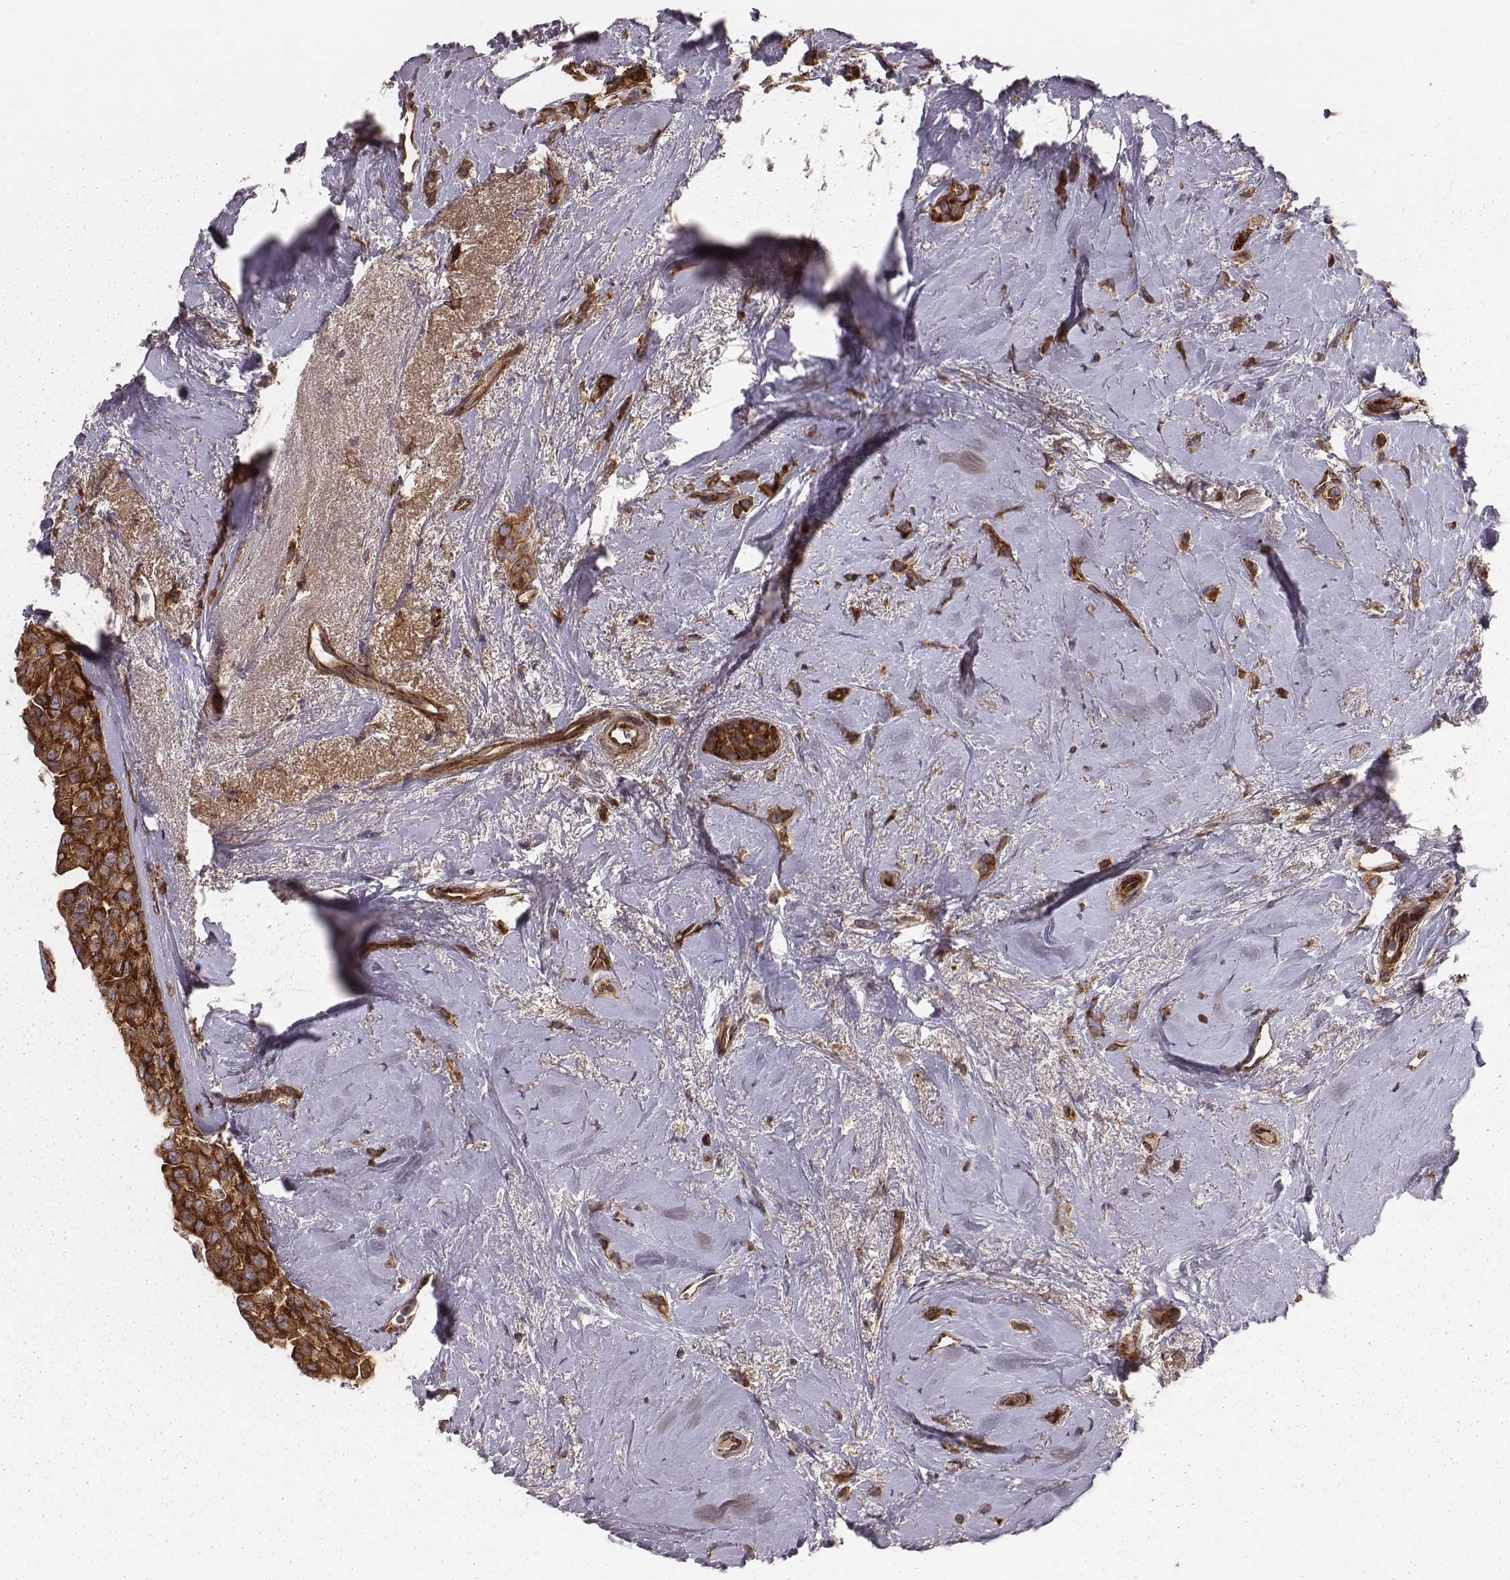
{"staining": {"intensity": "strong", "quantity": ">75%", "location": "cytoplasmic/membranous"}, "tissue": "breast cancer", "cell_type": "Tumor cells", "image_type": "cancer", "snomed": [{"axis": "morphology", "description": "Lobular carcinoma"}, {"axis": "topography", "description": "Breast"}], "caption": "This histopathology image exhibits immunohistochemistry (IHC) staining of human breast lobular carcinoma, with high strong cytoplasmic/membranous expression in approximately >75% of tumor cells.", "gene": "TXLNA", "patient": {"sex": "female", "age": 66}}